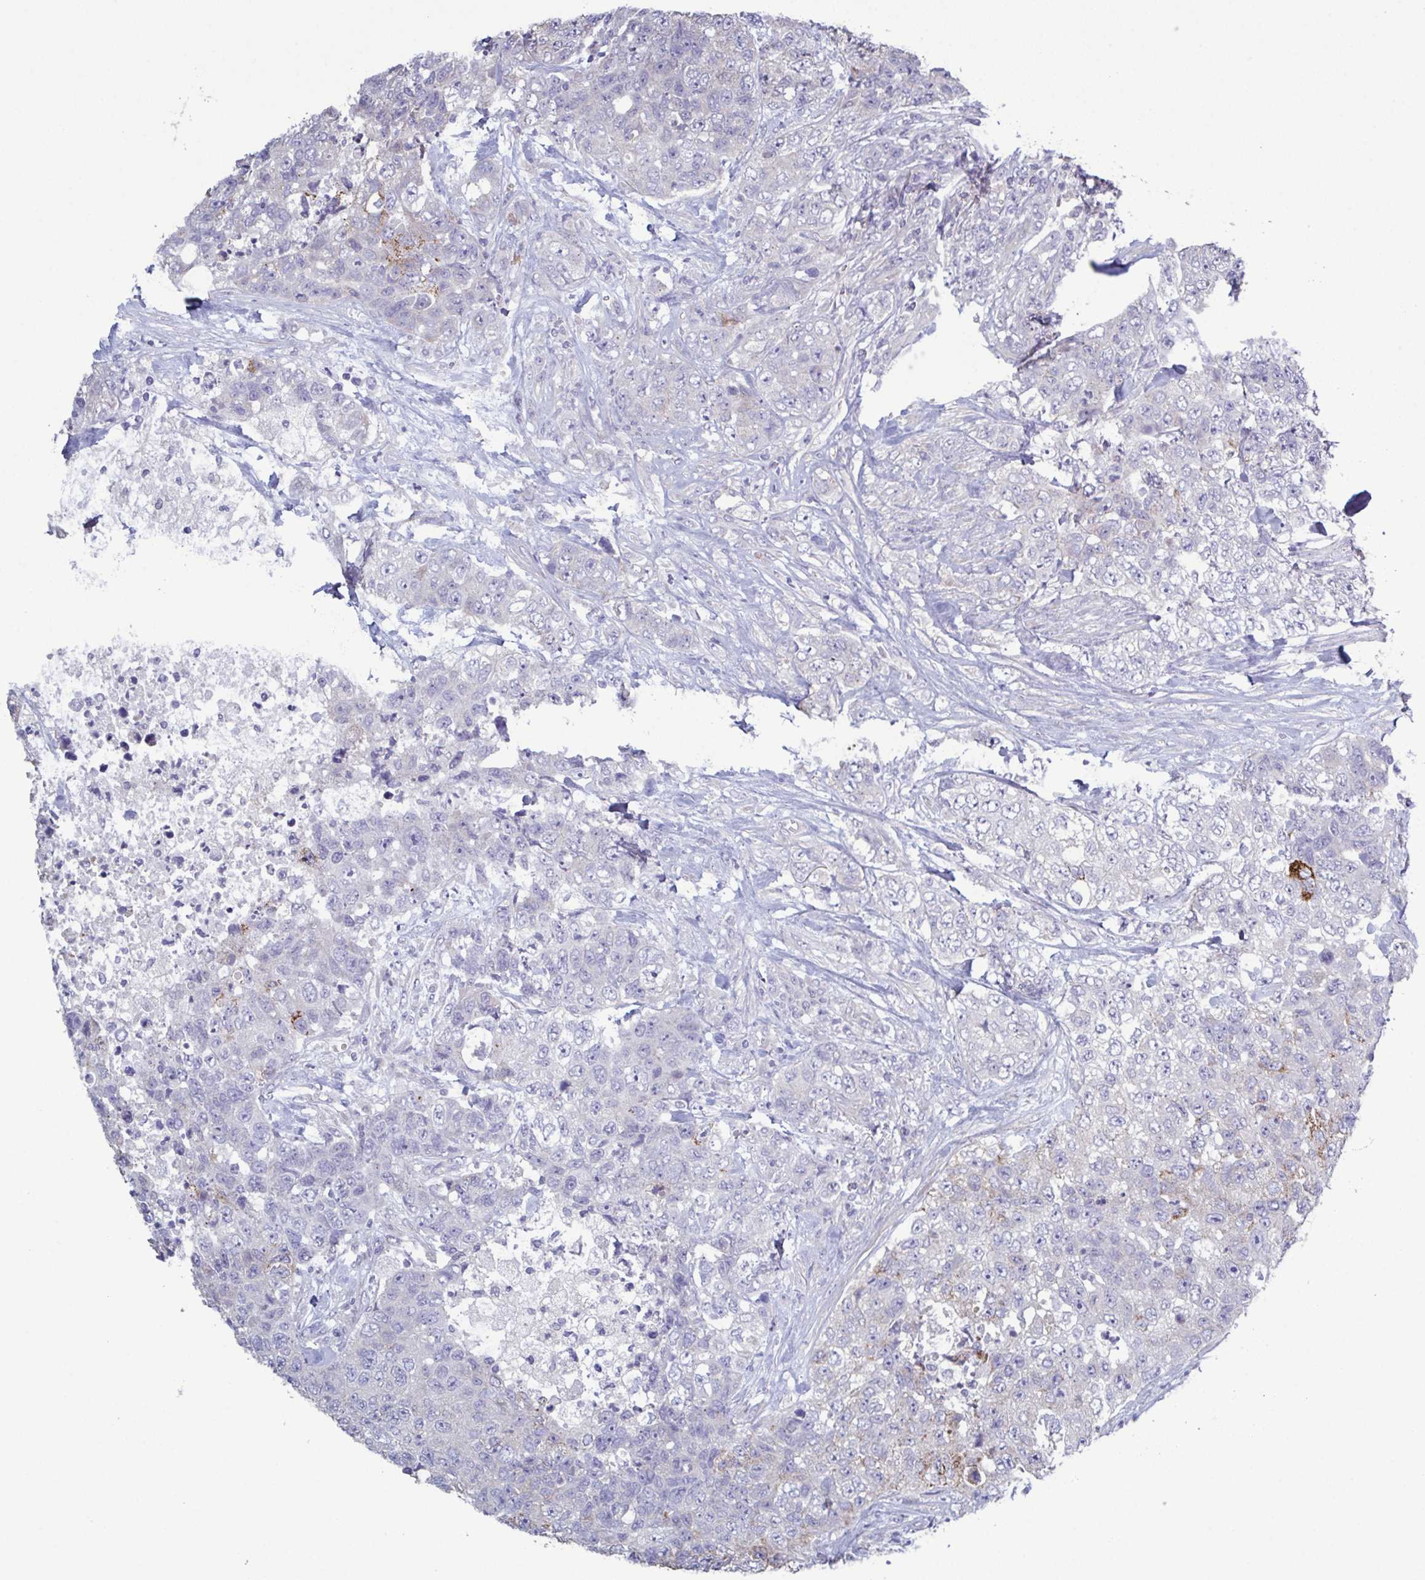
{"staining": {"intensity": "negative", "quantity": "none", "location": "none"}, "tissue": "urothelial cancer", "cell_type": "Tumor cells", "image_type": "cancer", "snomed": [{"axis": "morphology", "description": "Urothelial carcinoma, High grade"}, {"axis": "topography", "description": "Urinary bladder"}], "caption": "A histopathology image of urothelial carcinoma (high-grade) stained for a protein displays no brown staining in tumor cells.", "gene": "GLDC", "patient": {"sex": "female", "age": 78}}